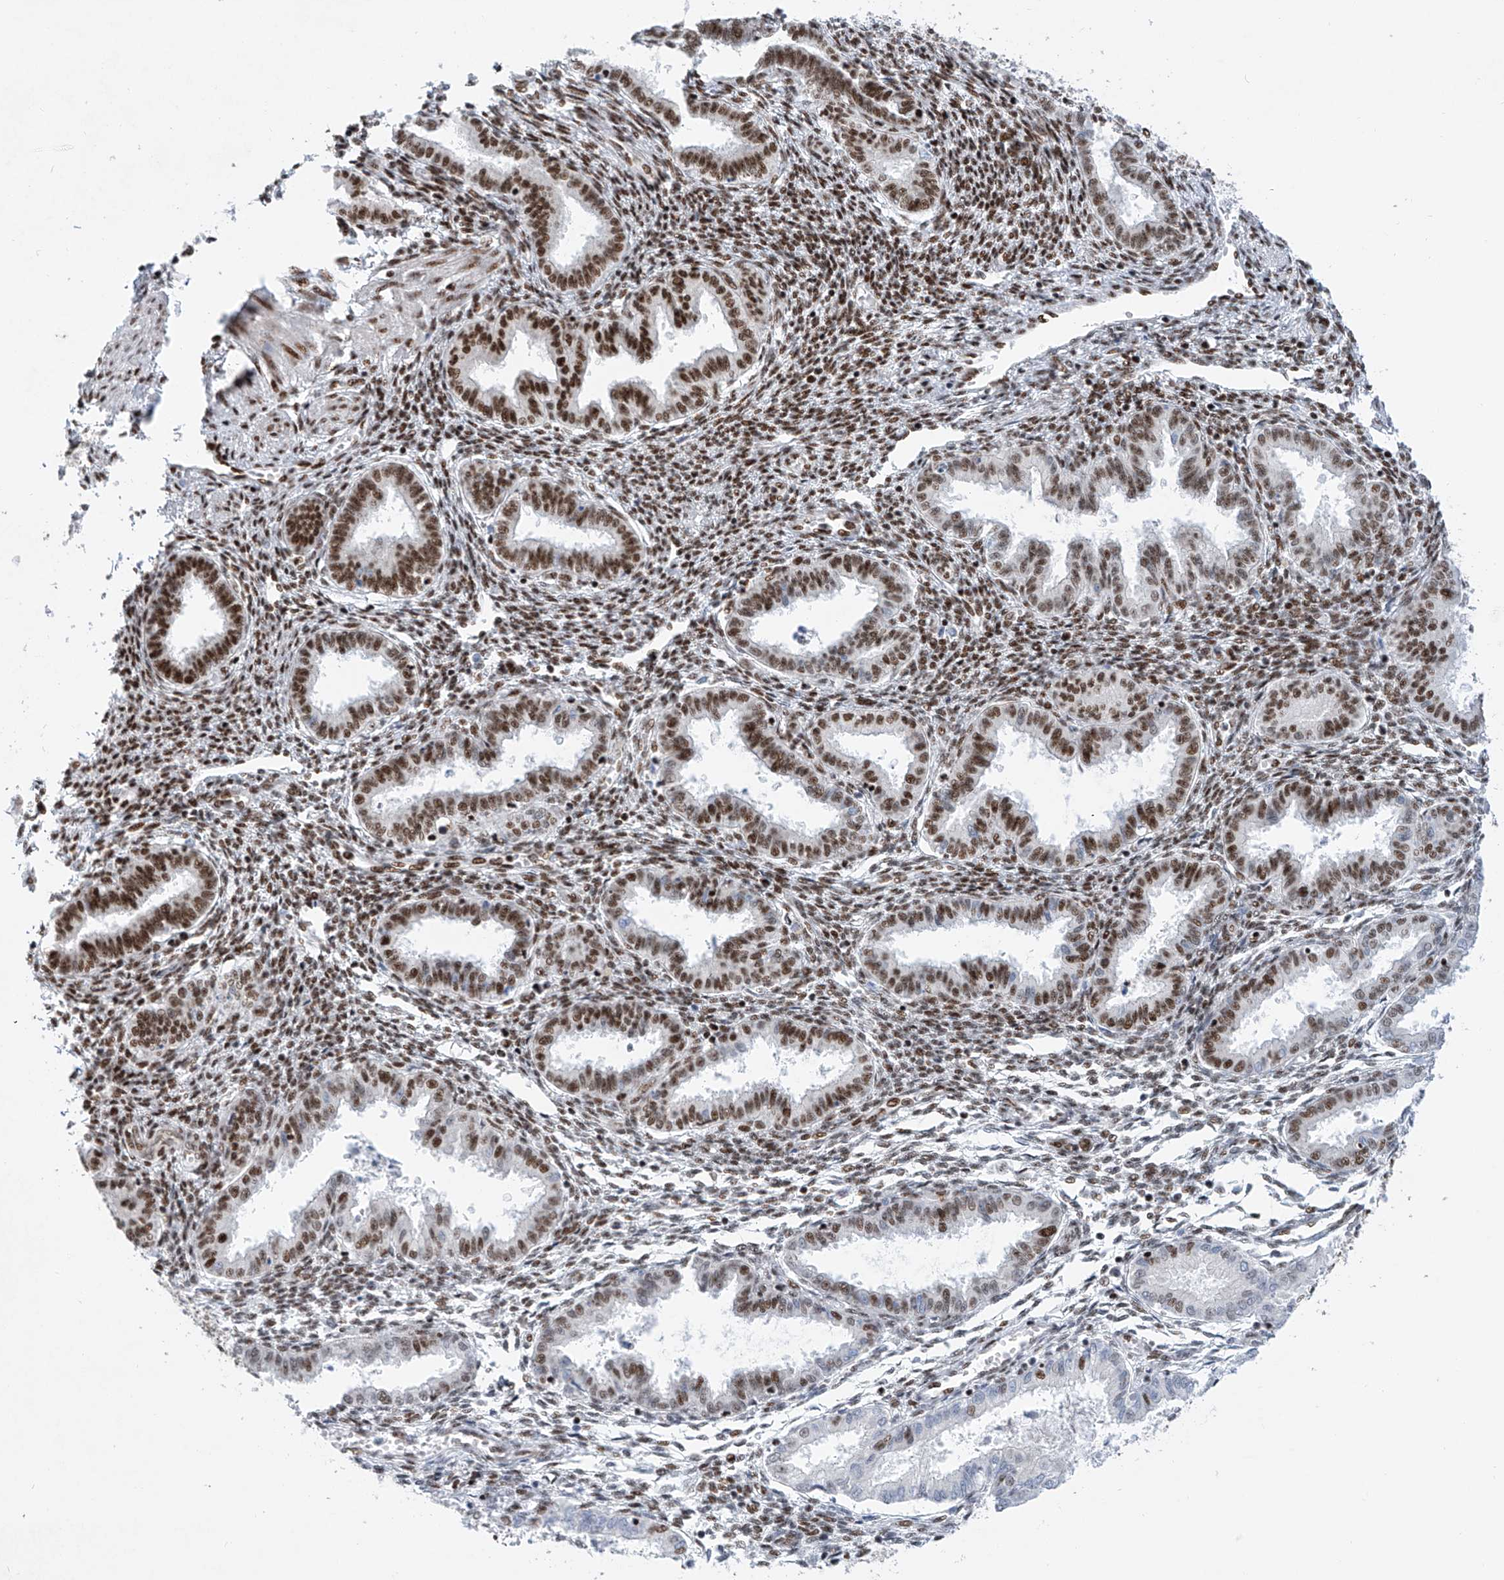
{"staining": {"intensity": "moderate", "quantity": ">75%", "location": "nuclear"}, "tissue": "endometrium", "cell_type": "Cells in endometrial stroma", "image_type": "normal", "snomed": [{"axis": "morphology", "description": "Normal tissue, NOS"}, {"axis": "topography", "description": "Endometrium"}], "caption": "About >75% of cells in endometrial stroma in normal human endometrium show moderate nuclear protein positivity as visualized by brown immunohistochemical staining.", "gene": "TAF4", "patient": {"sex": "female", "age": 33}}